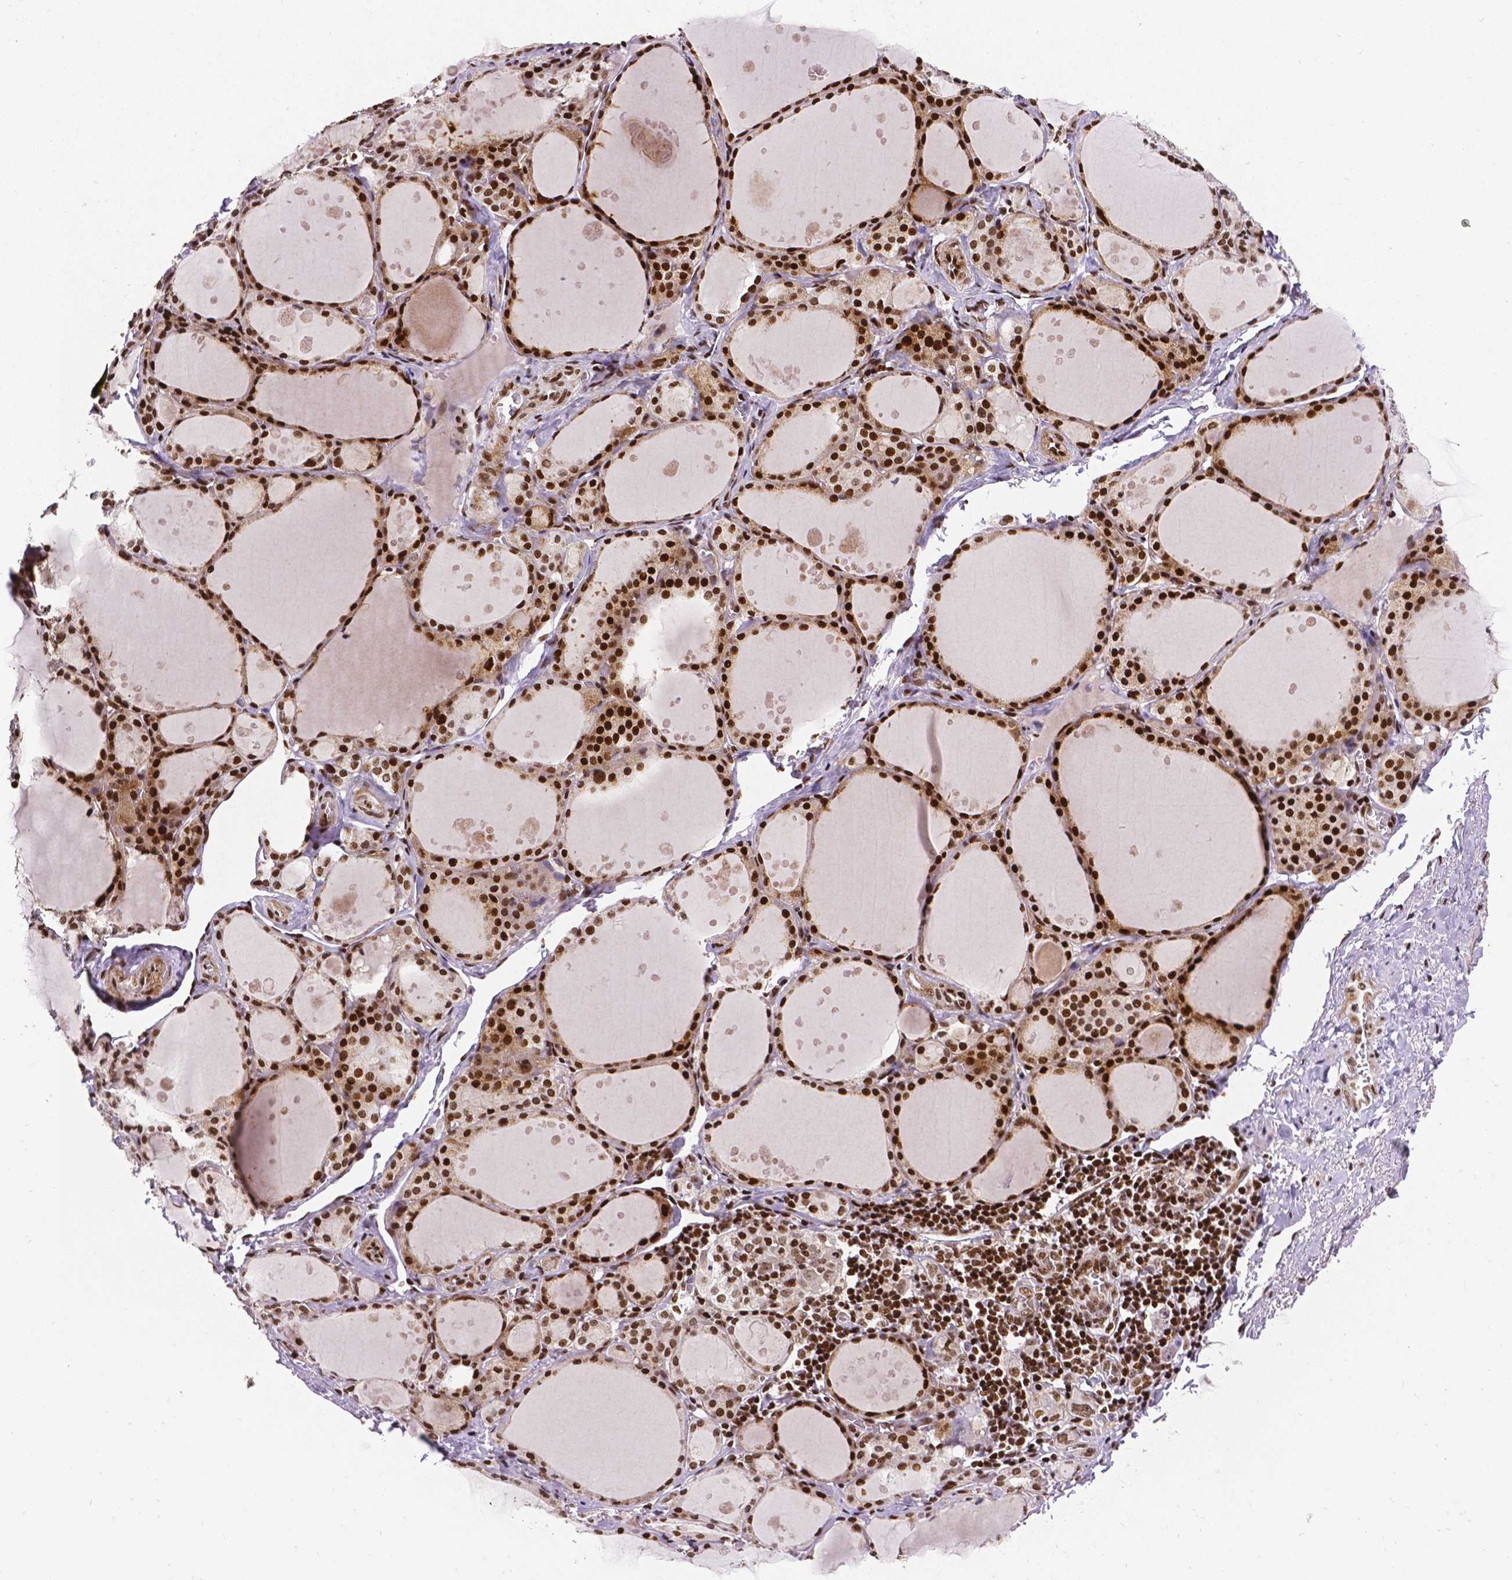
{"staining": {"intensity": "strong", "quantity": ">75%", "location": "nuclear"}, "tissue": "thyroid gland", "cell_type": "Glandular cells", "image_type": "normal", "snomed": [{"axis": "morphology", "description": "Normal tissue, NOS"}, {"axis": "topography", "description": "Thyroid gland"}], "caption": "This photomicrograph displays IHC staining of unremarkable thyroid gland, with high strong nuclear expression in about >75% of glandular cells.", "gene": "CTCF", "patient": {"sex": "male", "age": 68}}